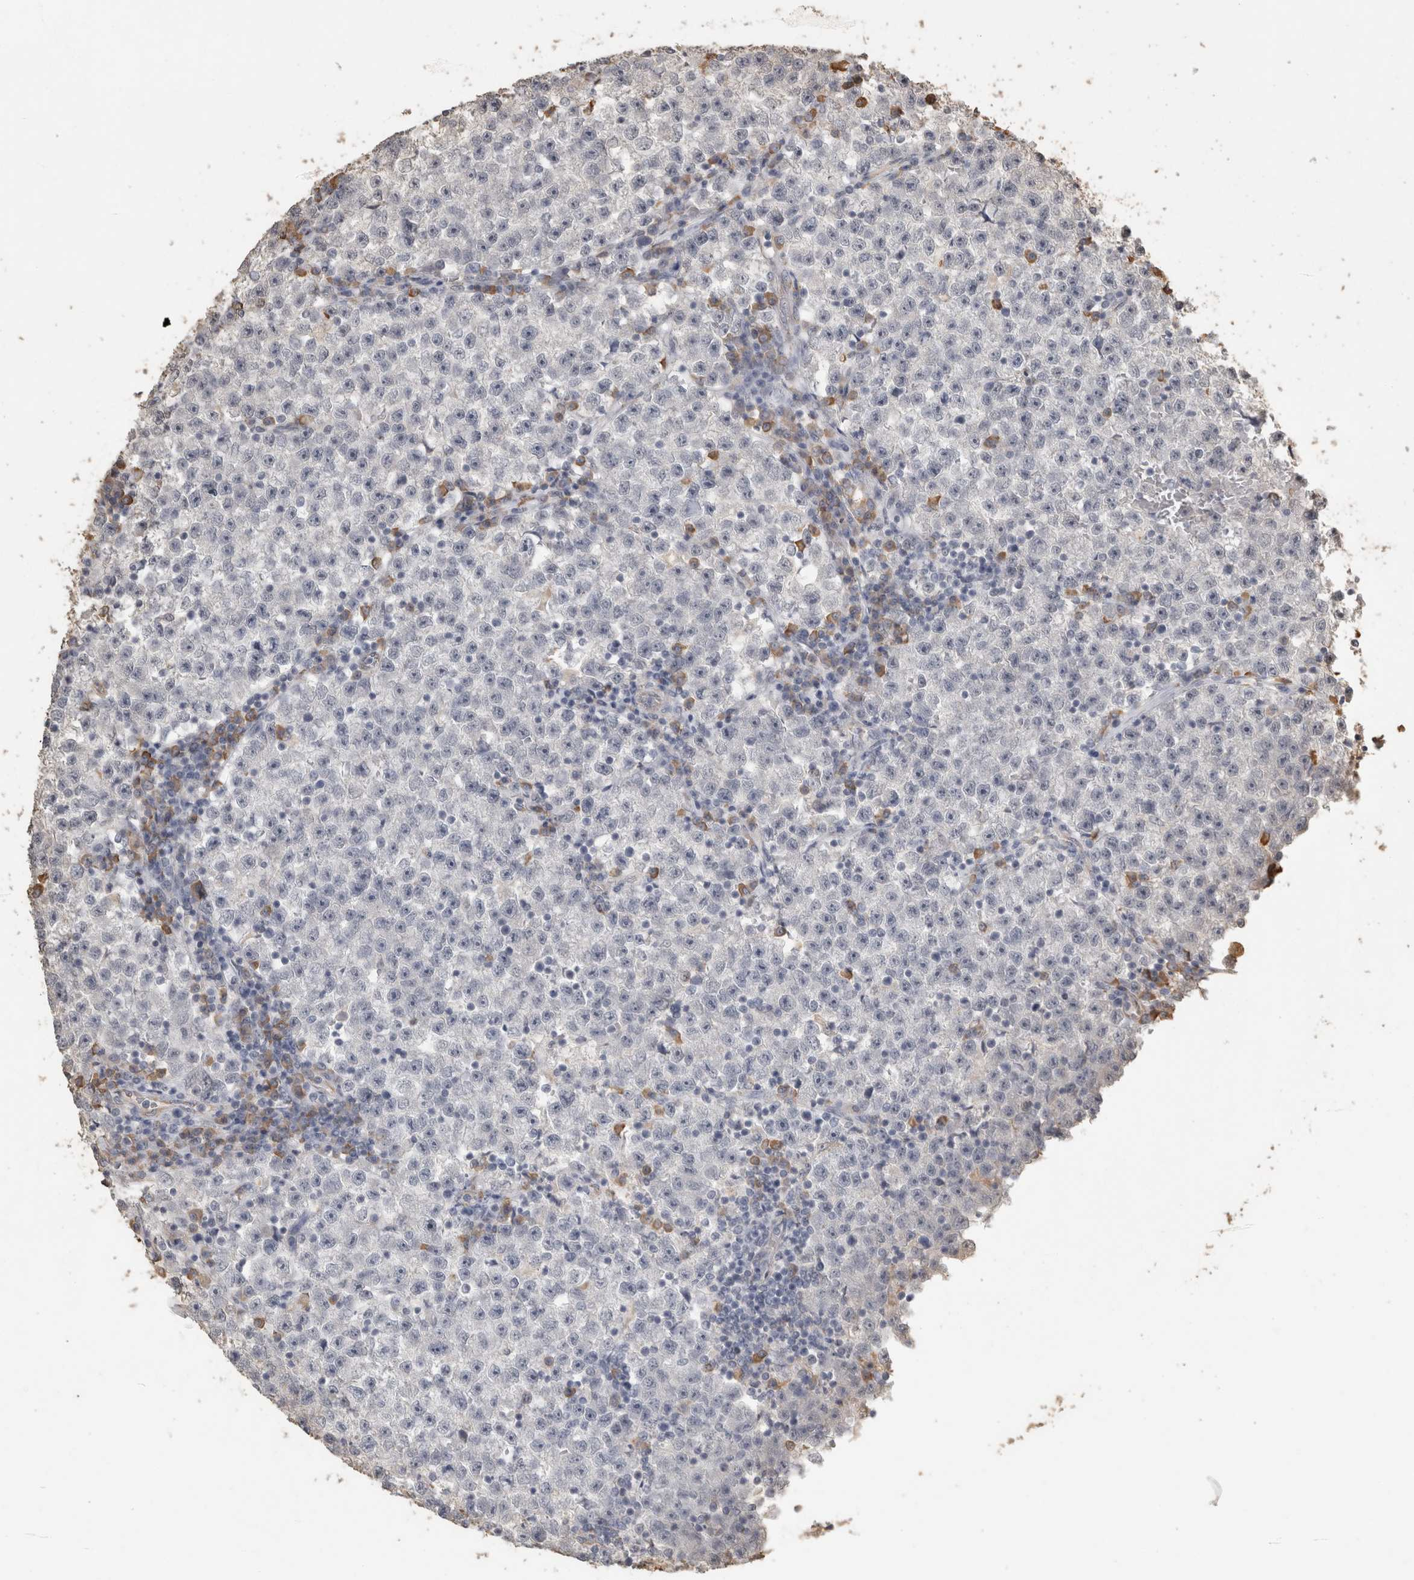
{"staining": {"intensity": "negative", "quantity": "none", "location": "none"}, "tissue": "testis cancer", "cell_type": "Tumor cells", "image_type": "cancer", "snomed": [{"axis": "morphology", "description": "Seminoma, NOS"}, {"axis": "topography", "description": "Testis"}], "caption": "Histopathology image shows no protein expression in tumor cells of testis seminoma tissue.", "gene": "REPS2", "patient": {"sex": "male", "age": 22}}